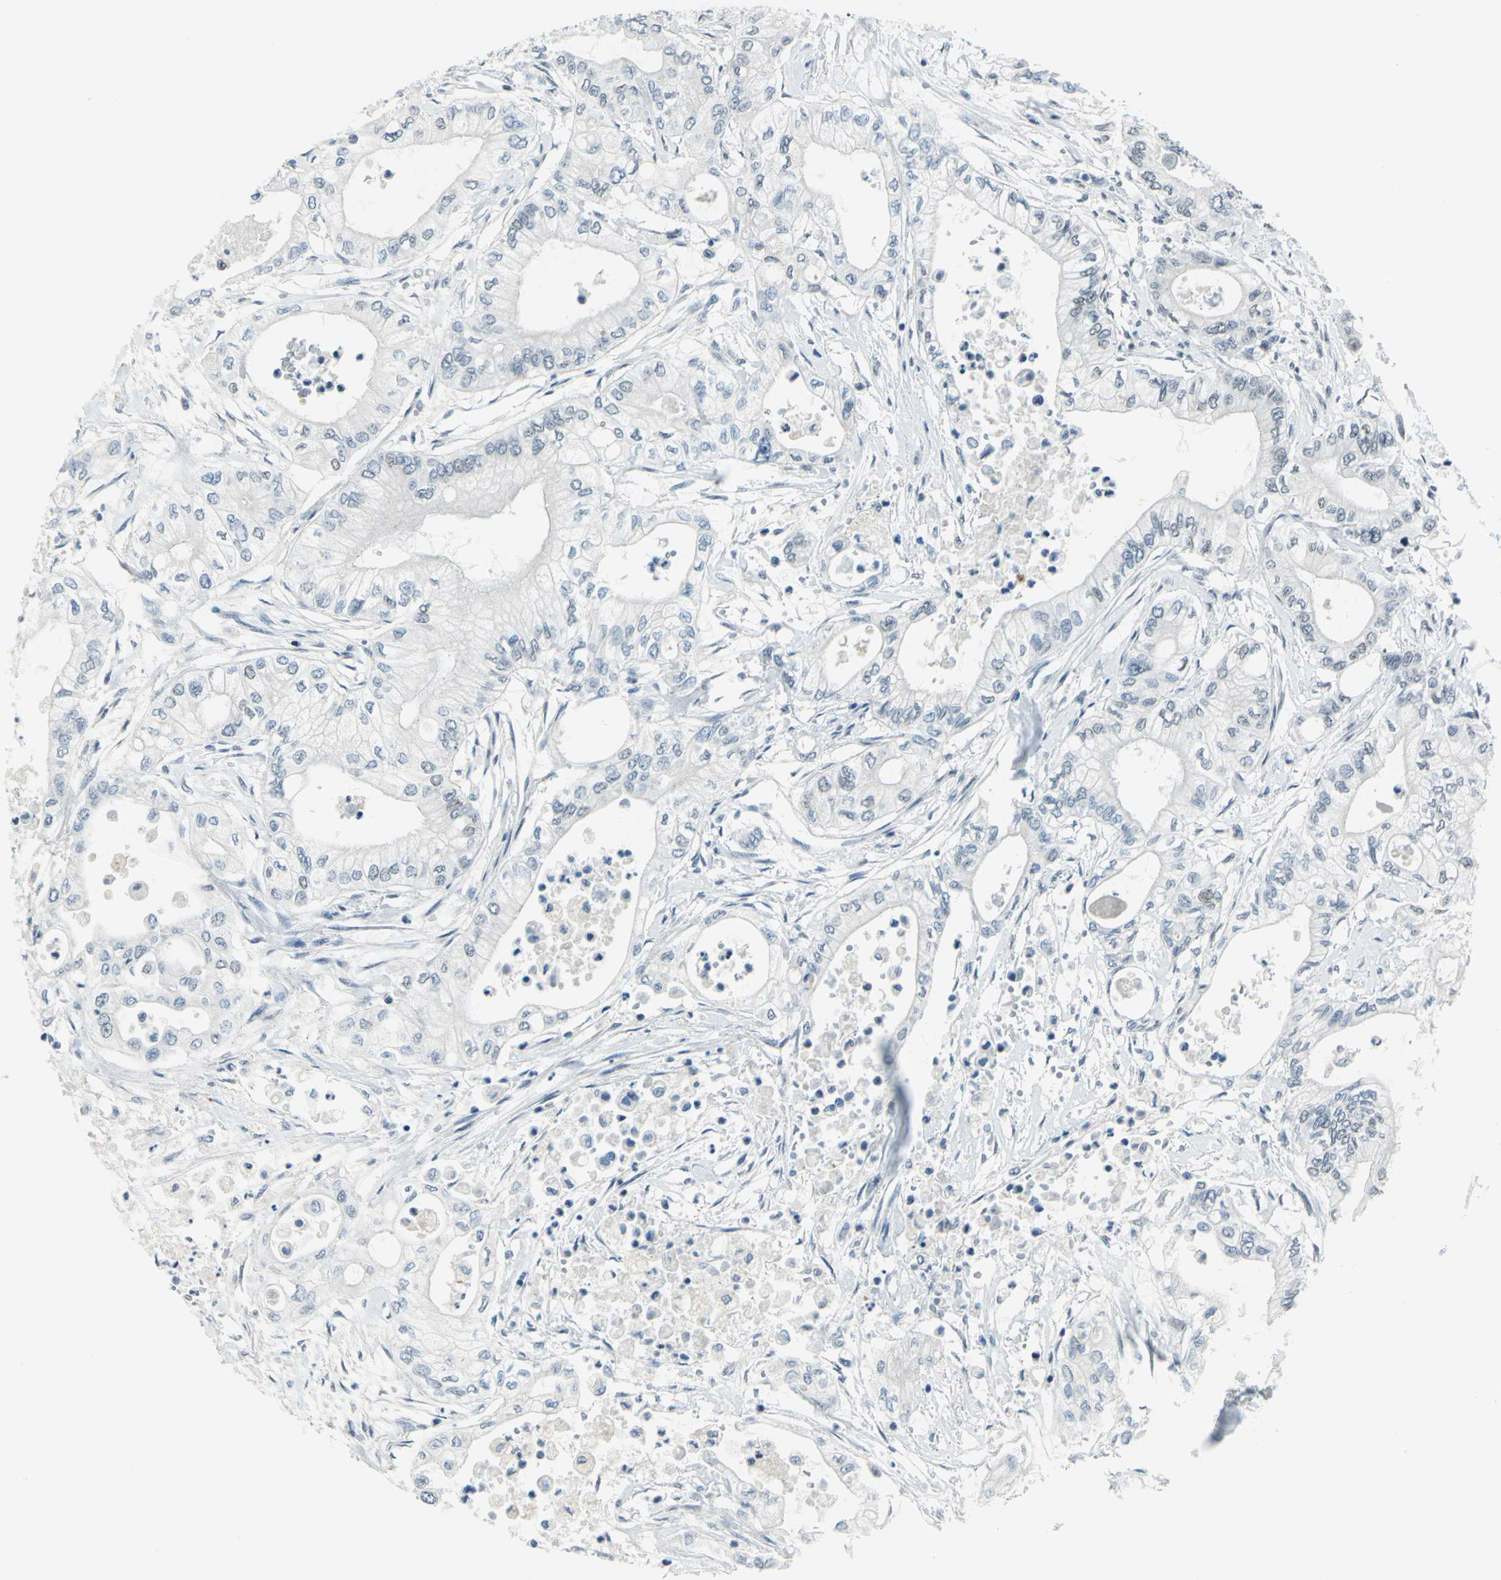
{"staining": {"intensity": "negative", "quantity": "none", "location": "none"}, "tissue": "pancreatic cancer", "cell_type": "Tumor cells", "image_type": "cancer", "snomed": [{"axis": "morphology", "description": "Adenocarcinoma, NOS"}, {"axis": "topography", "description": "Pancreas"}], "caption": "The micrograph shows no significant staining in tumor cells of pancreatic cancer (adenocarcinoma).", "gene": "MTMR10", "patient": {"sex": "male", "age": 79}}